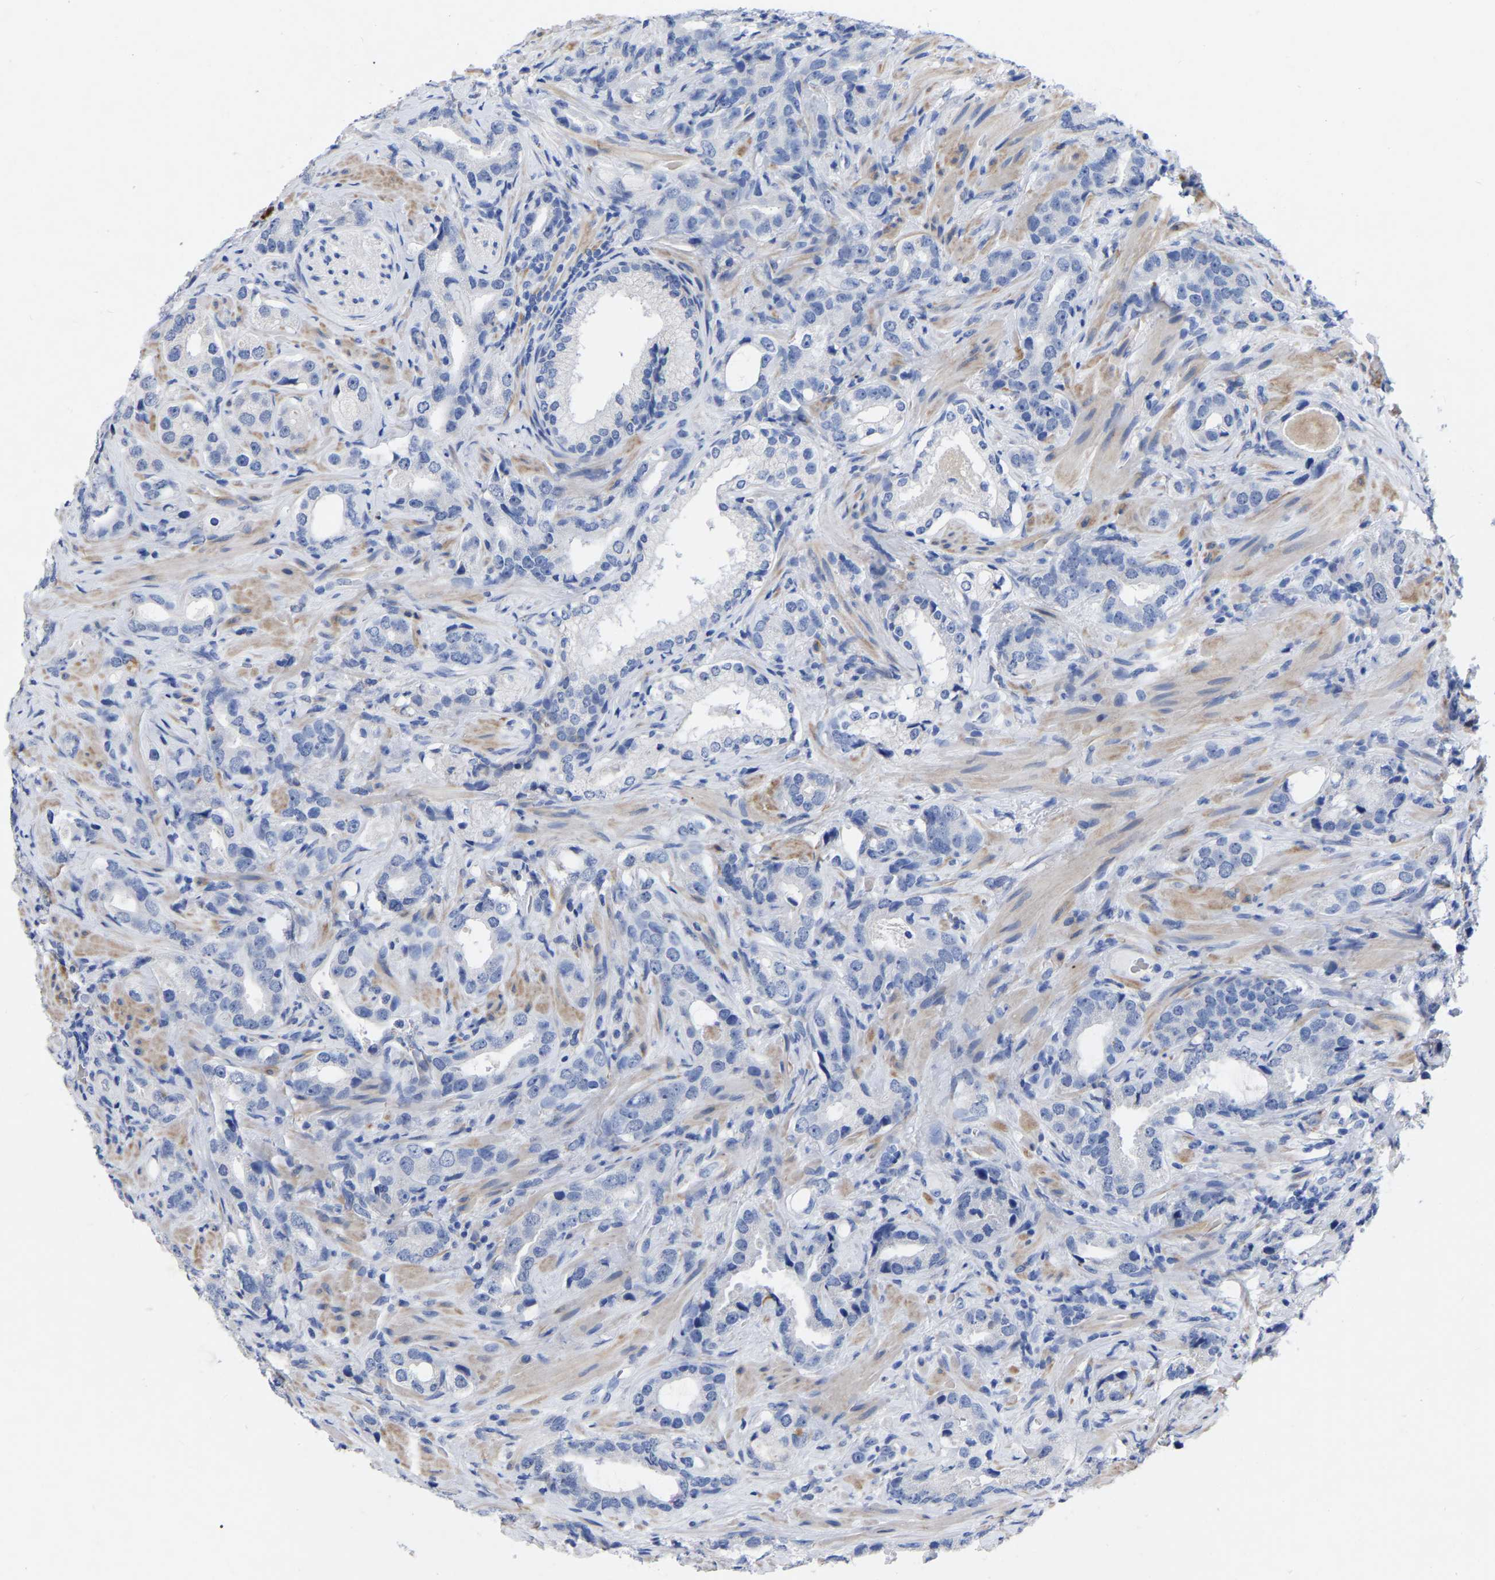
{"staining": {"intensity": "negative", "quantity": "none", "location": "none"}, "tissue": "prostate cancer", "cell_type": "Tumor cells", "image_type": "cancer", "snomed": [{"axis": "morphology", "description": "Adenocarcinoma, High grade"}, {"axis": "topography", "description": "Prostate"}], "caption": "Human prostate cancer stained for a protein using IHC exhibits no positivity in tumor cells.", "gene": "GDF3", "patient": {"sex": "male", "age": 63}}